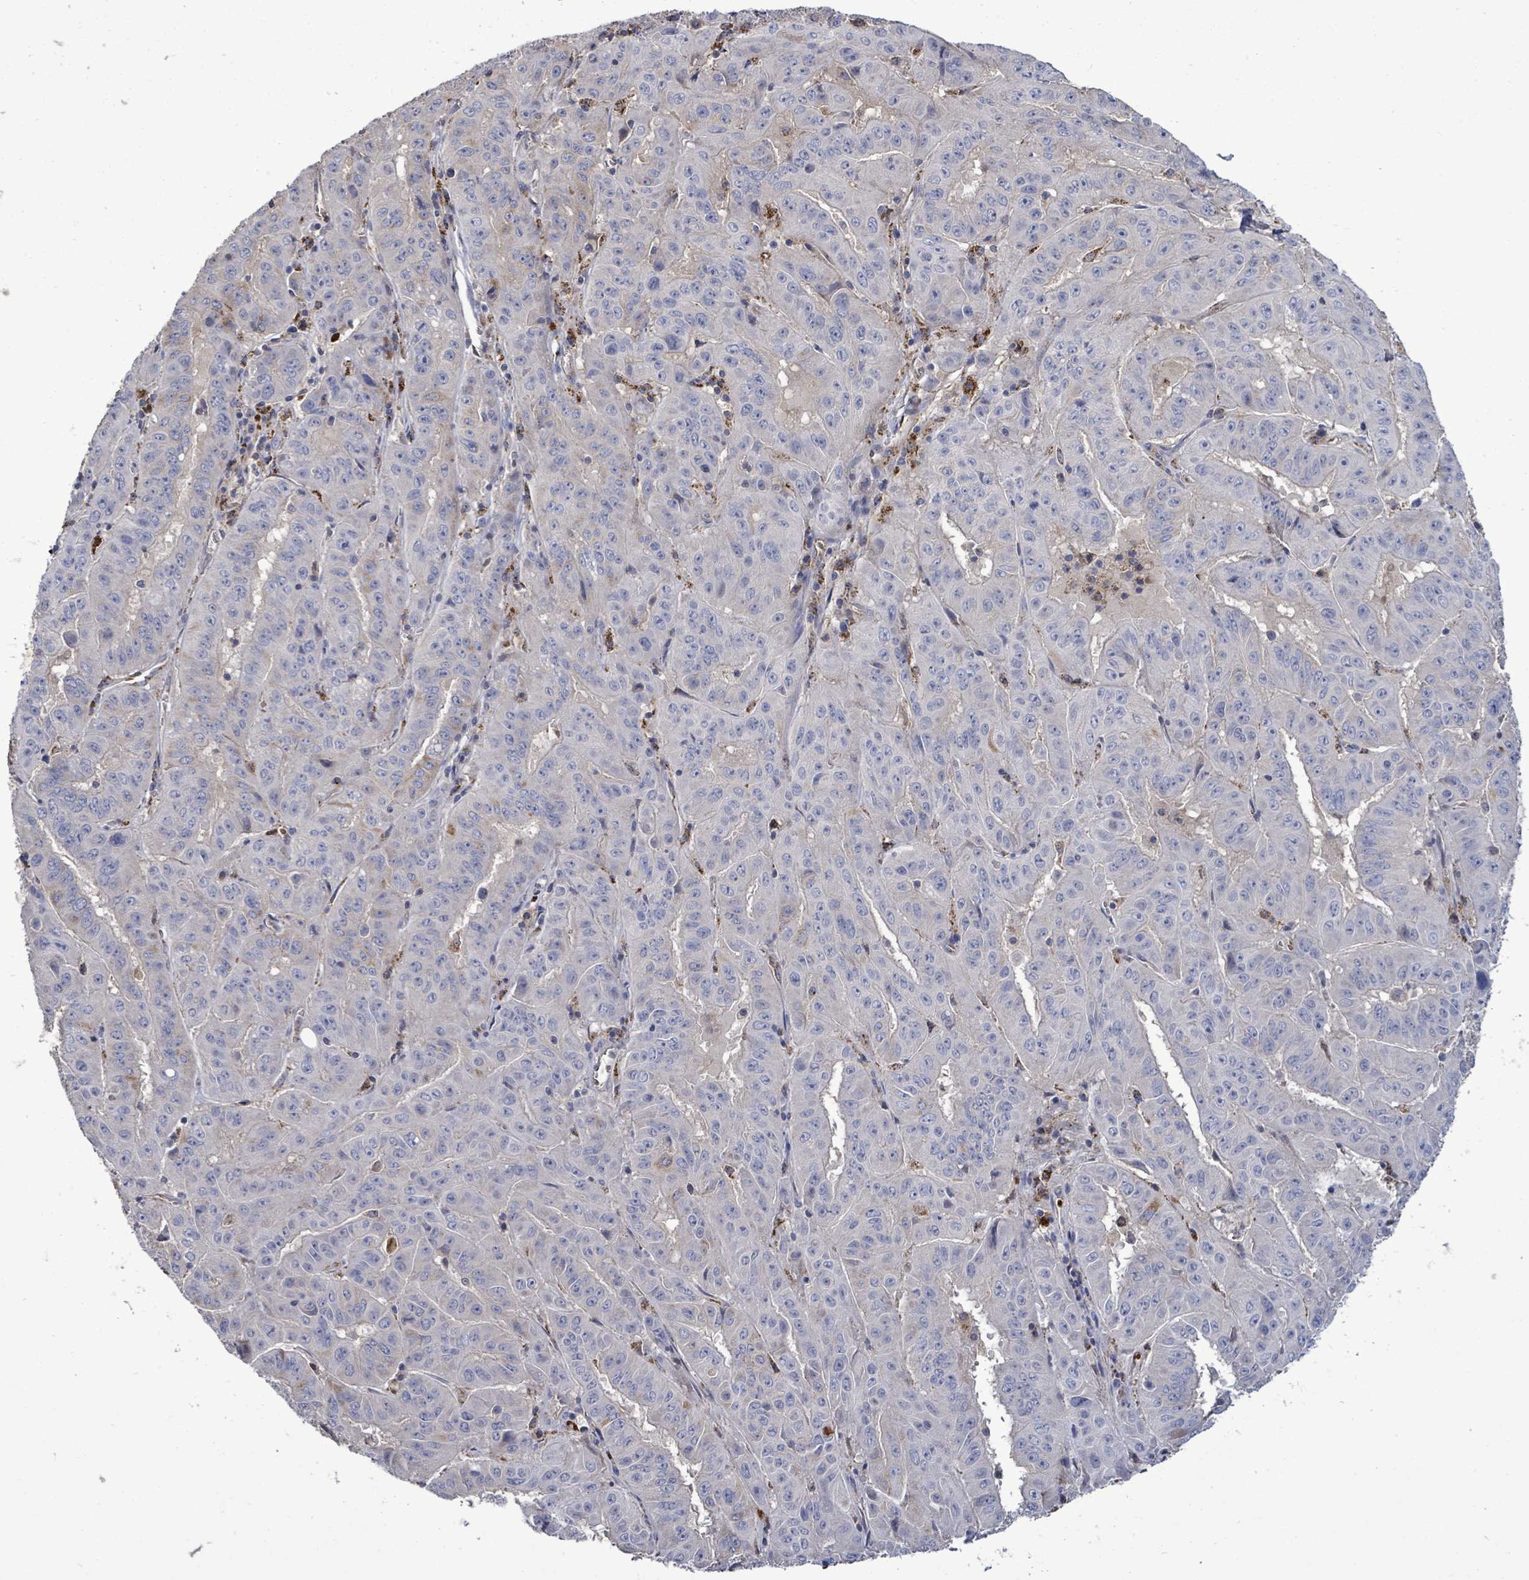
{"staining": {"intensity": "negative", "quantity": "none", "location": "none"}, "tissue": "pancreatic cancer", "cell_type": "Tumor cells", "image_type": "cancer", "snomed": [{"axis": "morphology", "description": "Adenocarcinoma, NOS"}, {"axis": "topography", "description": "Pancreas"}], "caption": "Pancreatic adenocarcinoma stained for a protein using immunohistochemistry (IHC) displays no staining tumor cells.", "gene": "MTMR12", "patient": {"sex": "male", "age": 63}}